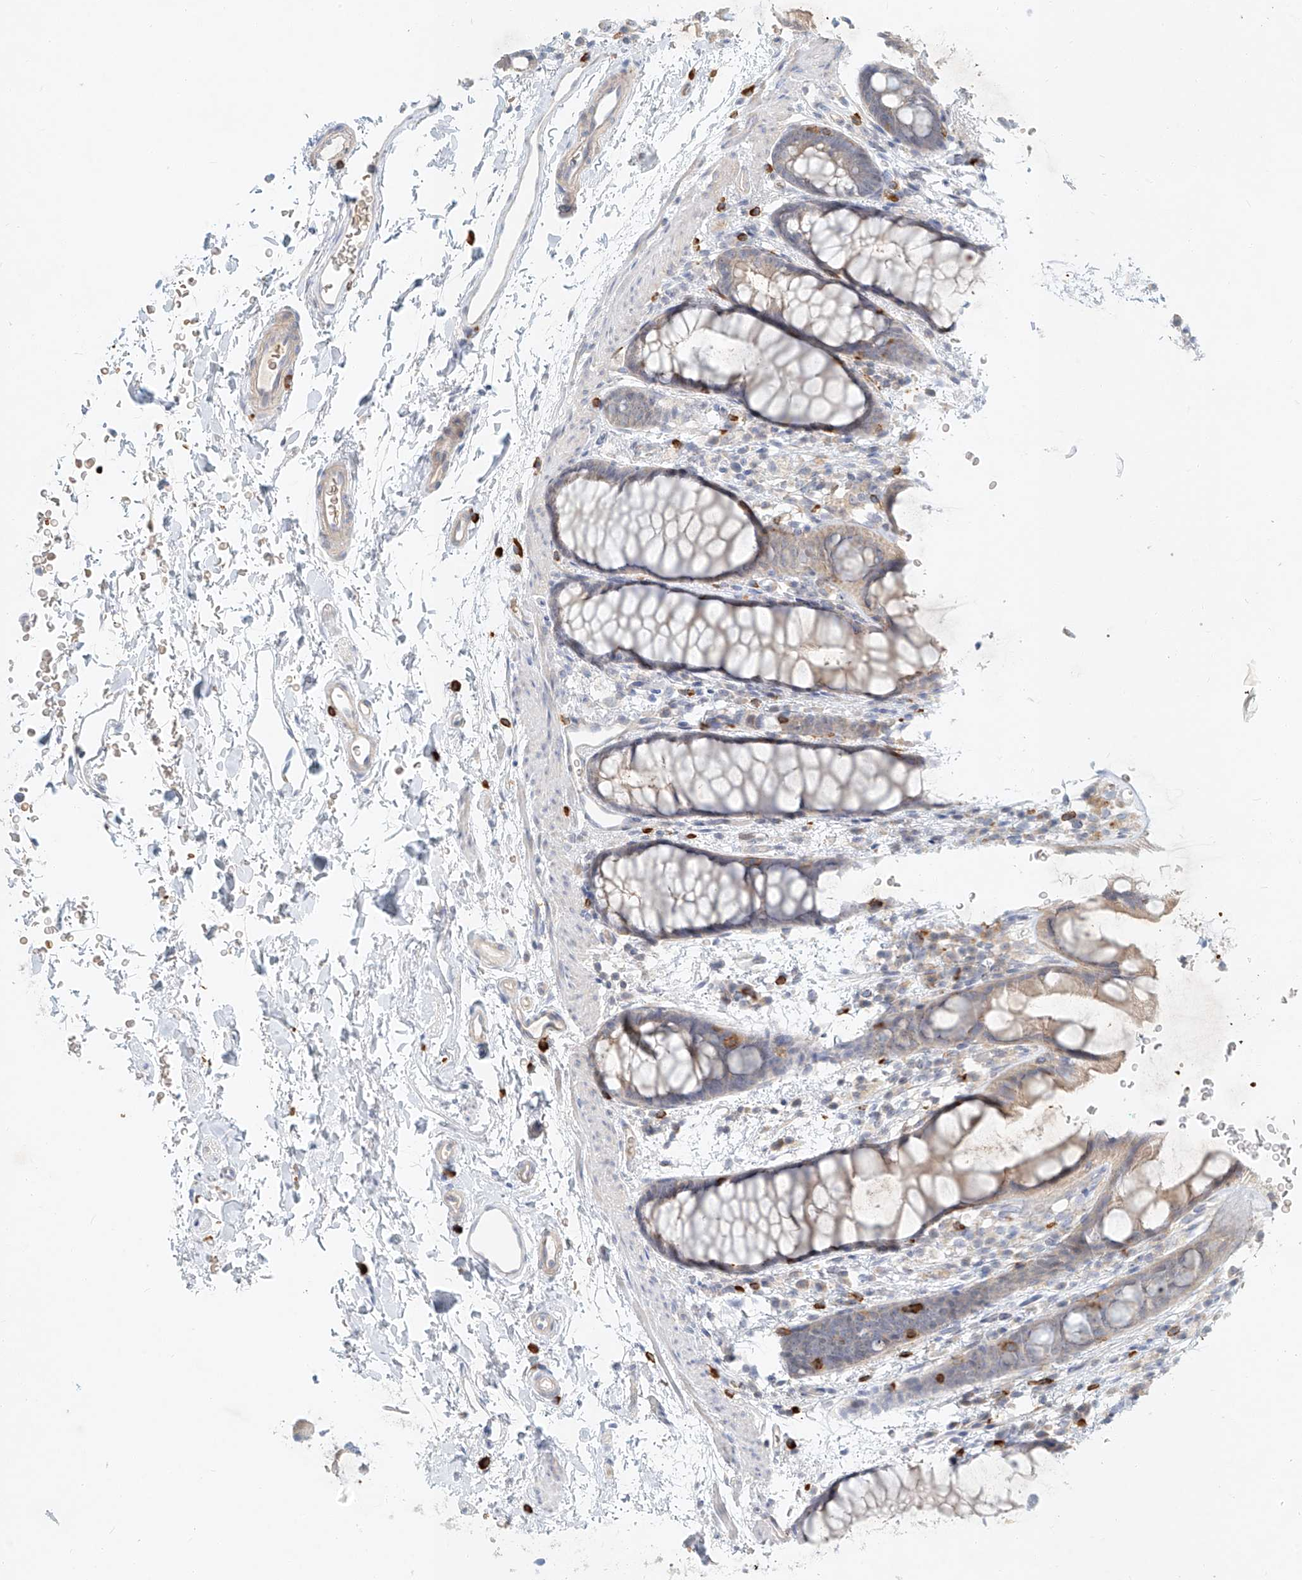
{"staining": {"intensity": "moderate", "quantity": "<25%", "location": "cytoplasmic/membranous"}, "tissue": "rectum", "cell_type": "Glandular cells", "image_type": "normal", "snomed": [{"axis": "morphology", "description": "Normal tissue, NOS"}, {"axis": "topography", "description": "Rectum"}], "caption": "Immunohistochemistry (IHC) (DAB) staining of normal rectum shows moderate cytoplasmic/membranous protein staining in about <25% of glandular cells. The staining was performed using DAB (3,3'-diaminobenzidine) to visualize the protein expression in brown, while the nuclei were stained in blue with hematoxylin (Magnification: 20x).", "gene": "SYTL3", "patient": {"sex": "female", "age": 65}}